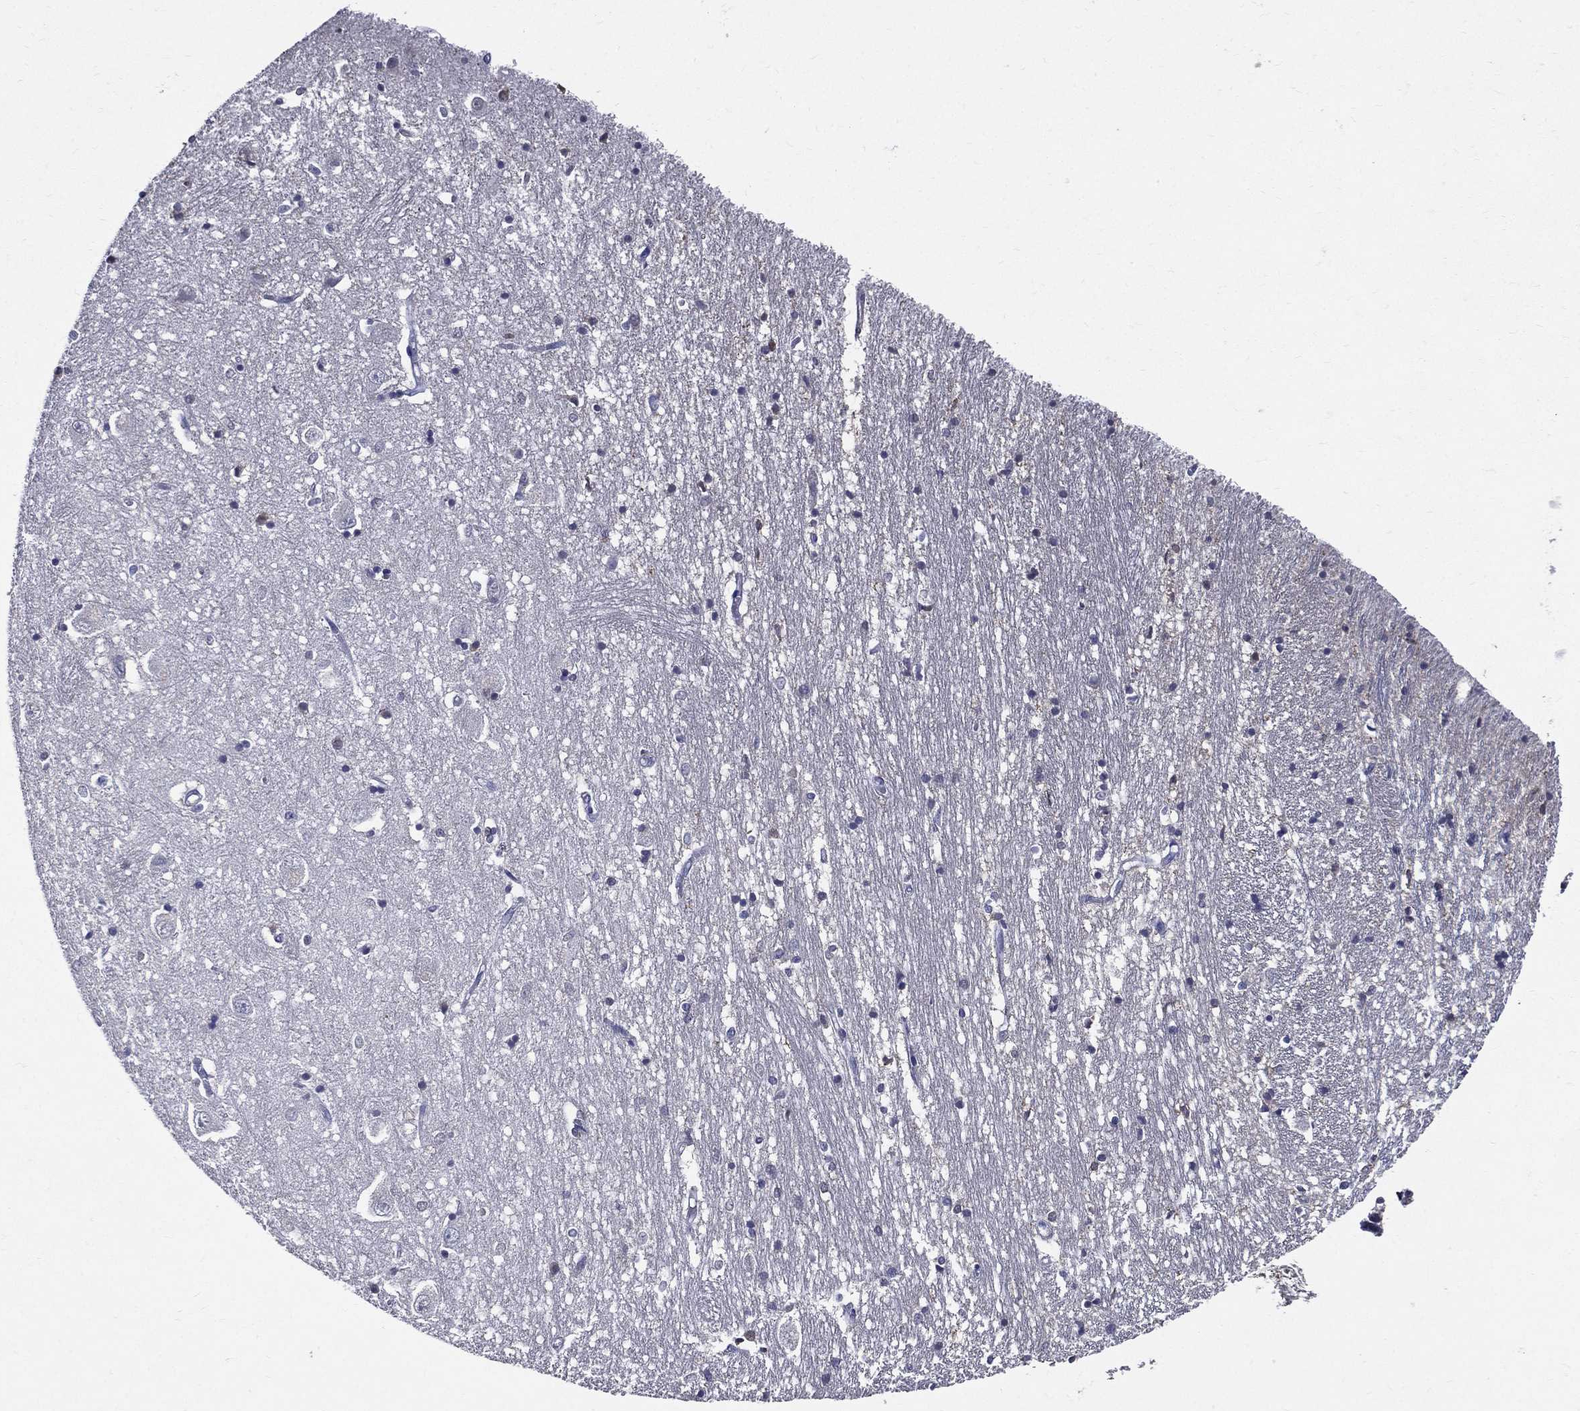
{"staining": {"intensity": "negative", "quantity": "none", "location": "none"}, "tissue": "caudate", "cell_type": "Glial cells", "image_type": "normal", "snomed": [{"axis": "morphology", "description": "Normal tissue, NOS"}, {"axis": "topography", "description": "Lateral ventricle wall"}], "caption": "An immunohistochemistry photomicrograph of normal caudate is shown. There is no staining in glial cells of caudate.", "gene": "GPR171", "patient": {"sex": "male", "age": 54}}